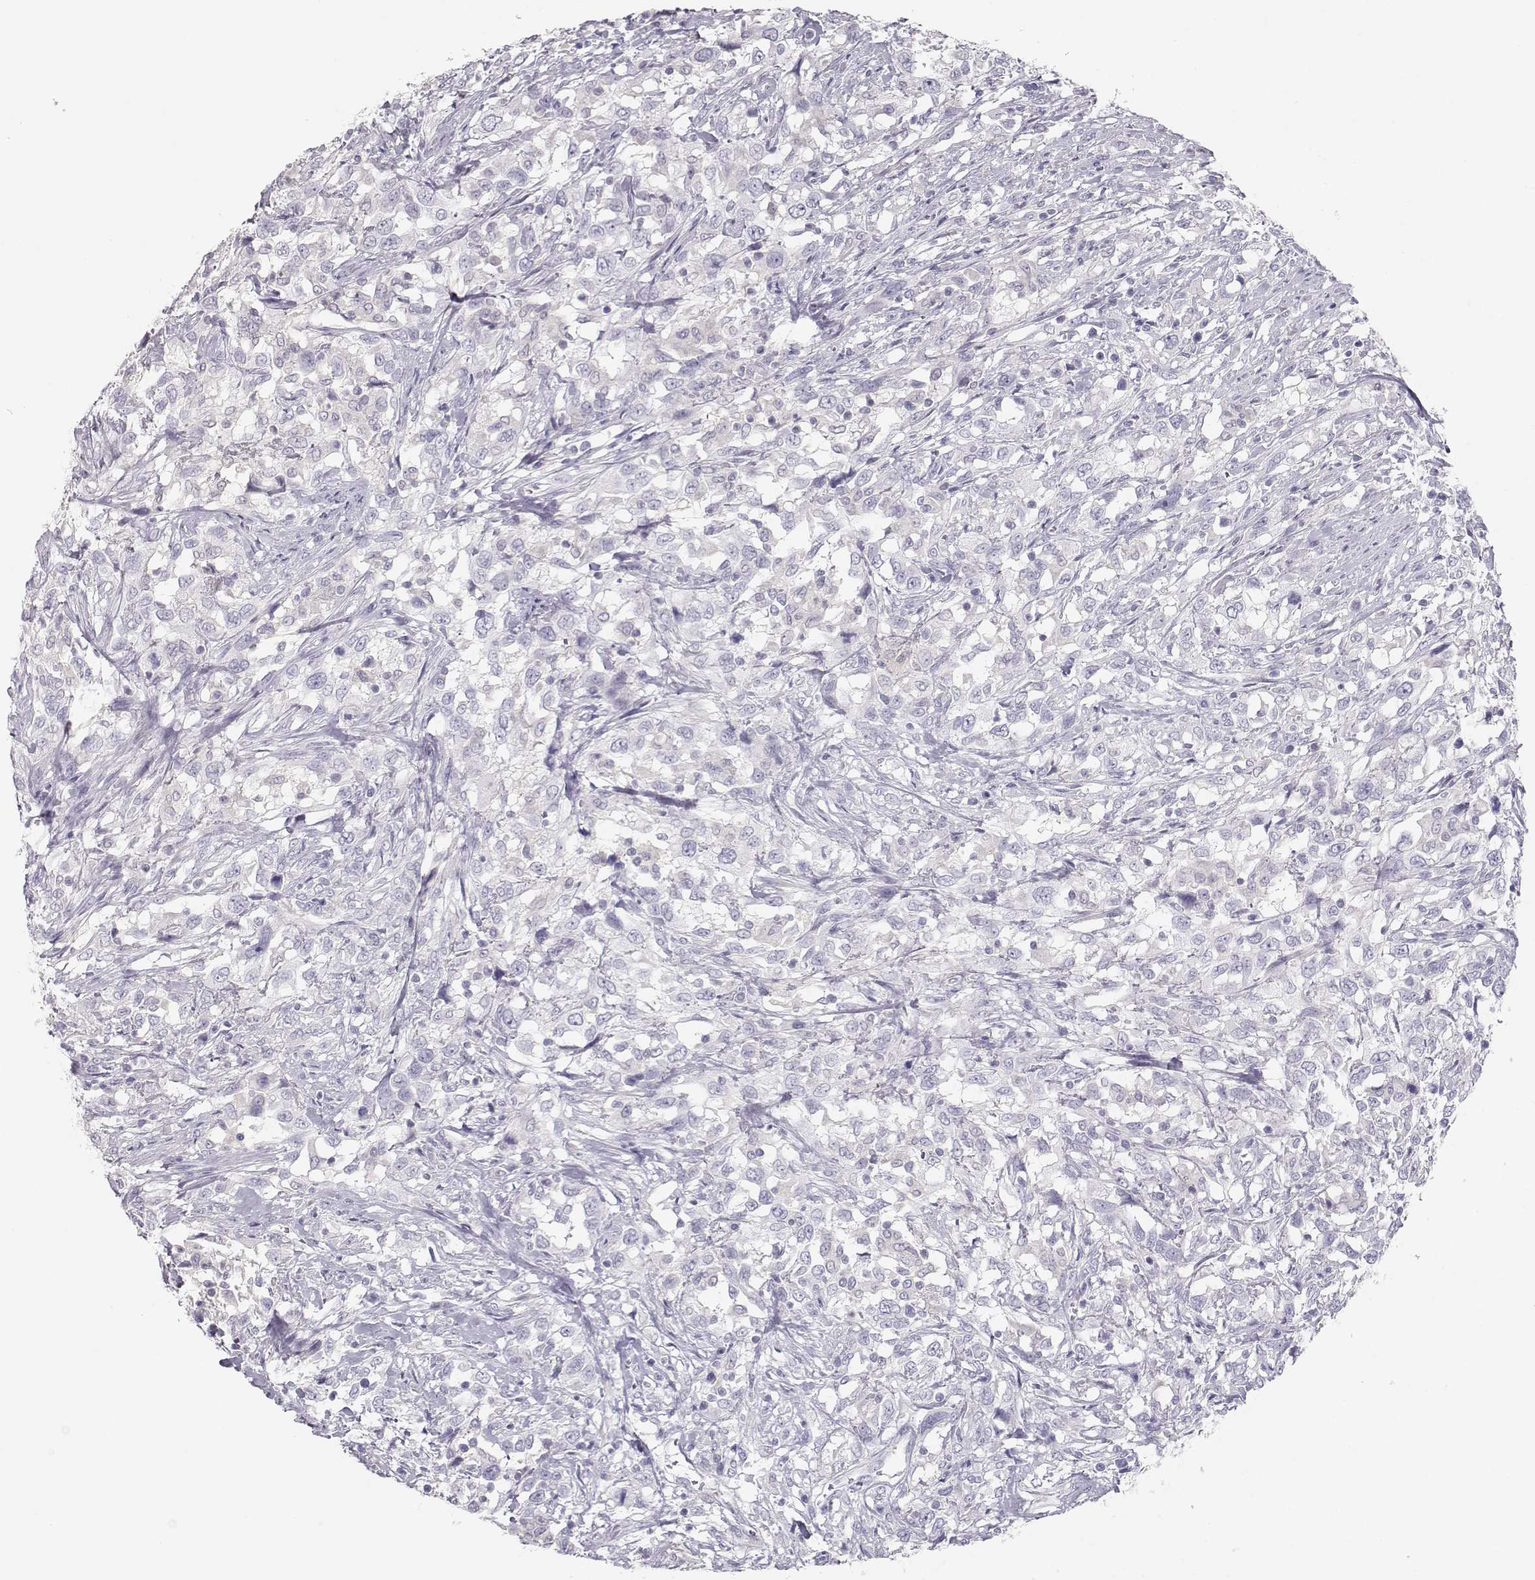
{"staining": {"intensity": "negative", "quantity": "none", "location": "none"}, "tissue": "urothelial cancer", "cell_type": "Tumor cells", "image_type": "cancer", "snomed": [{"axis": "morphology", "description": "Urothelial carcinoma, NOS"}, {"axis": "morphology", "description": "Urothelial carcinoma, High grade"}, {"axis": "topography", "description": "Urinary bladder"}], "caption": "A high-resolution micrograph shows immunohistochemistry staining of high-grade urothelial carcinoma, which demonstrates no significant positivity in tumor cells.", "gene": "LEPR", "patient": {"sex": "female", "age": 64}}